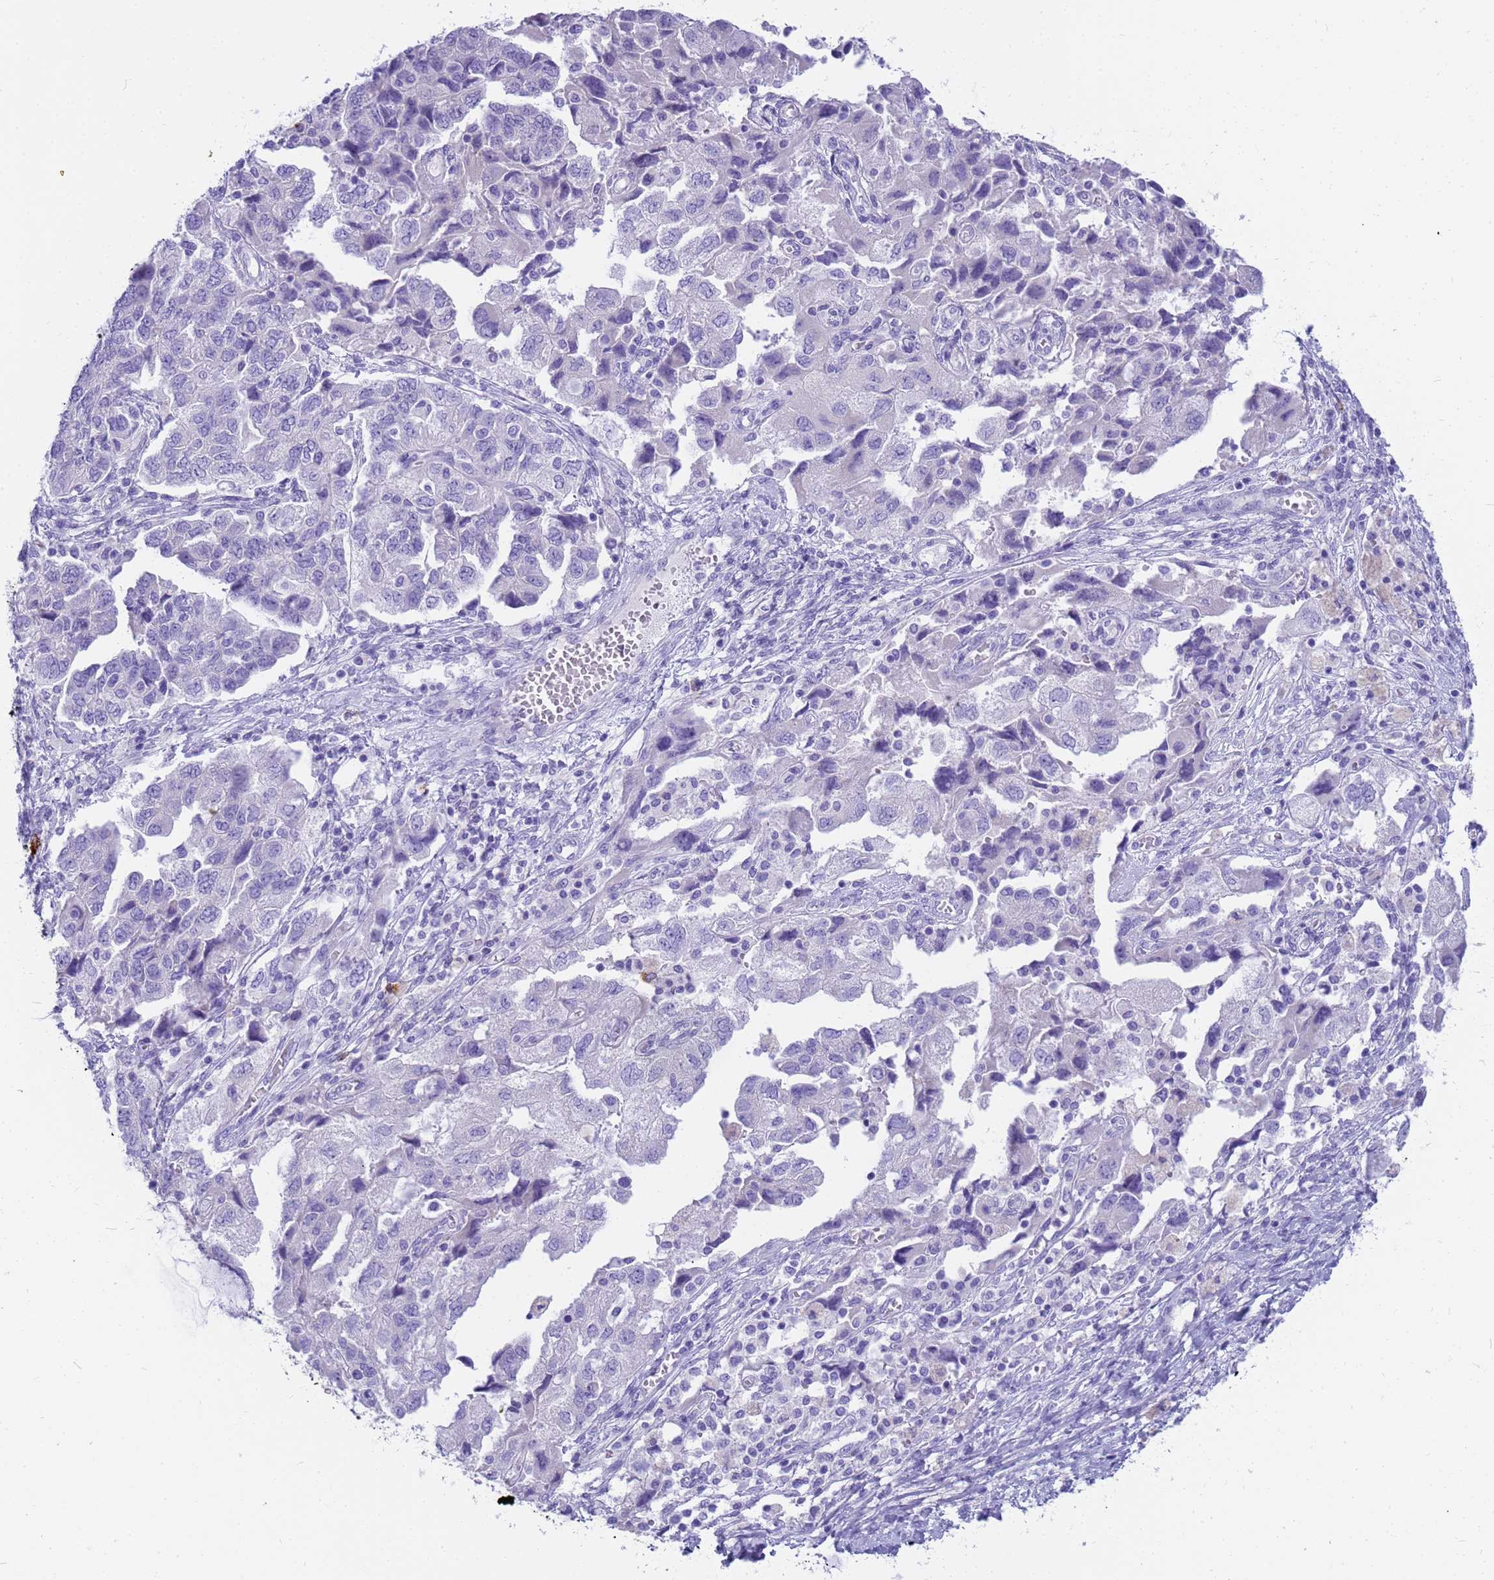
{"staining": {"intensity": "negative", "quantity": "none", "location": "none"}, "tissue": "ovarian cancer", "cell_type": "Tumor cells", "image_type": "cancer", "snomed": [{"axis": "morphology", "description": "Carcinoma, NOS"}, {"axis": "morphology", "description": "Cystadenocarcinoma, serous, NOS"}, {"axis": "topography", "description": "Ovary"}], "caption": "High magnification brightfield microscopy of ovarian cancer stained with DAB (3,3'-diaminobenzidine) (brown) and counterstained with hematoxylin (blue): tumor cells show no significant staining.", "gene": "RNASE2", "patient": {"sex": "female", "age": 69}}